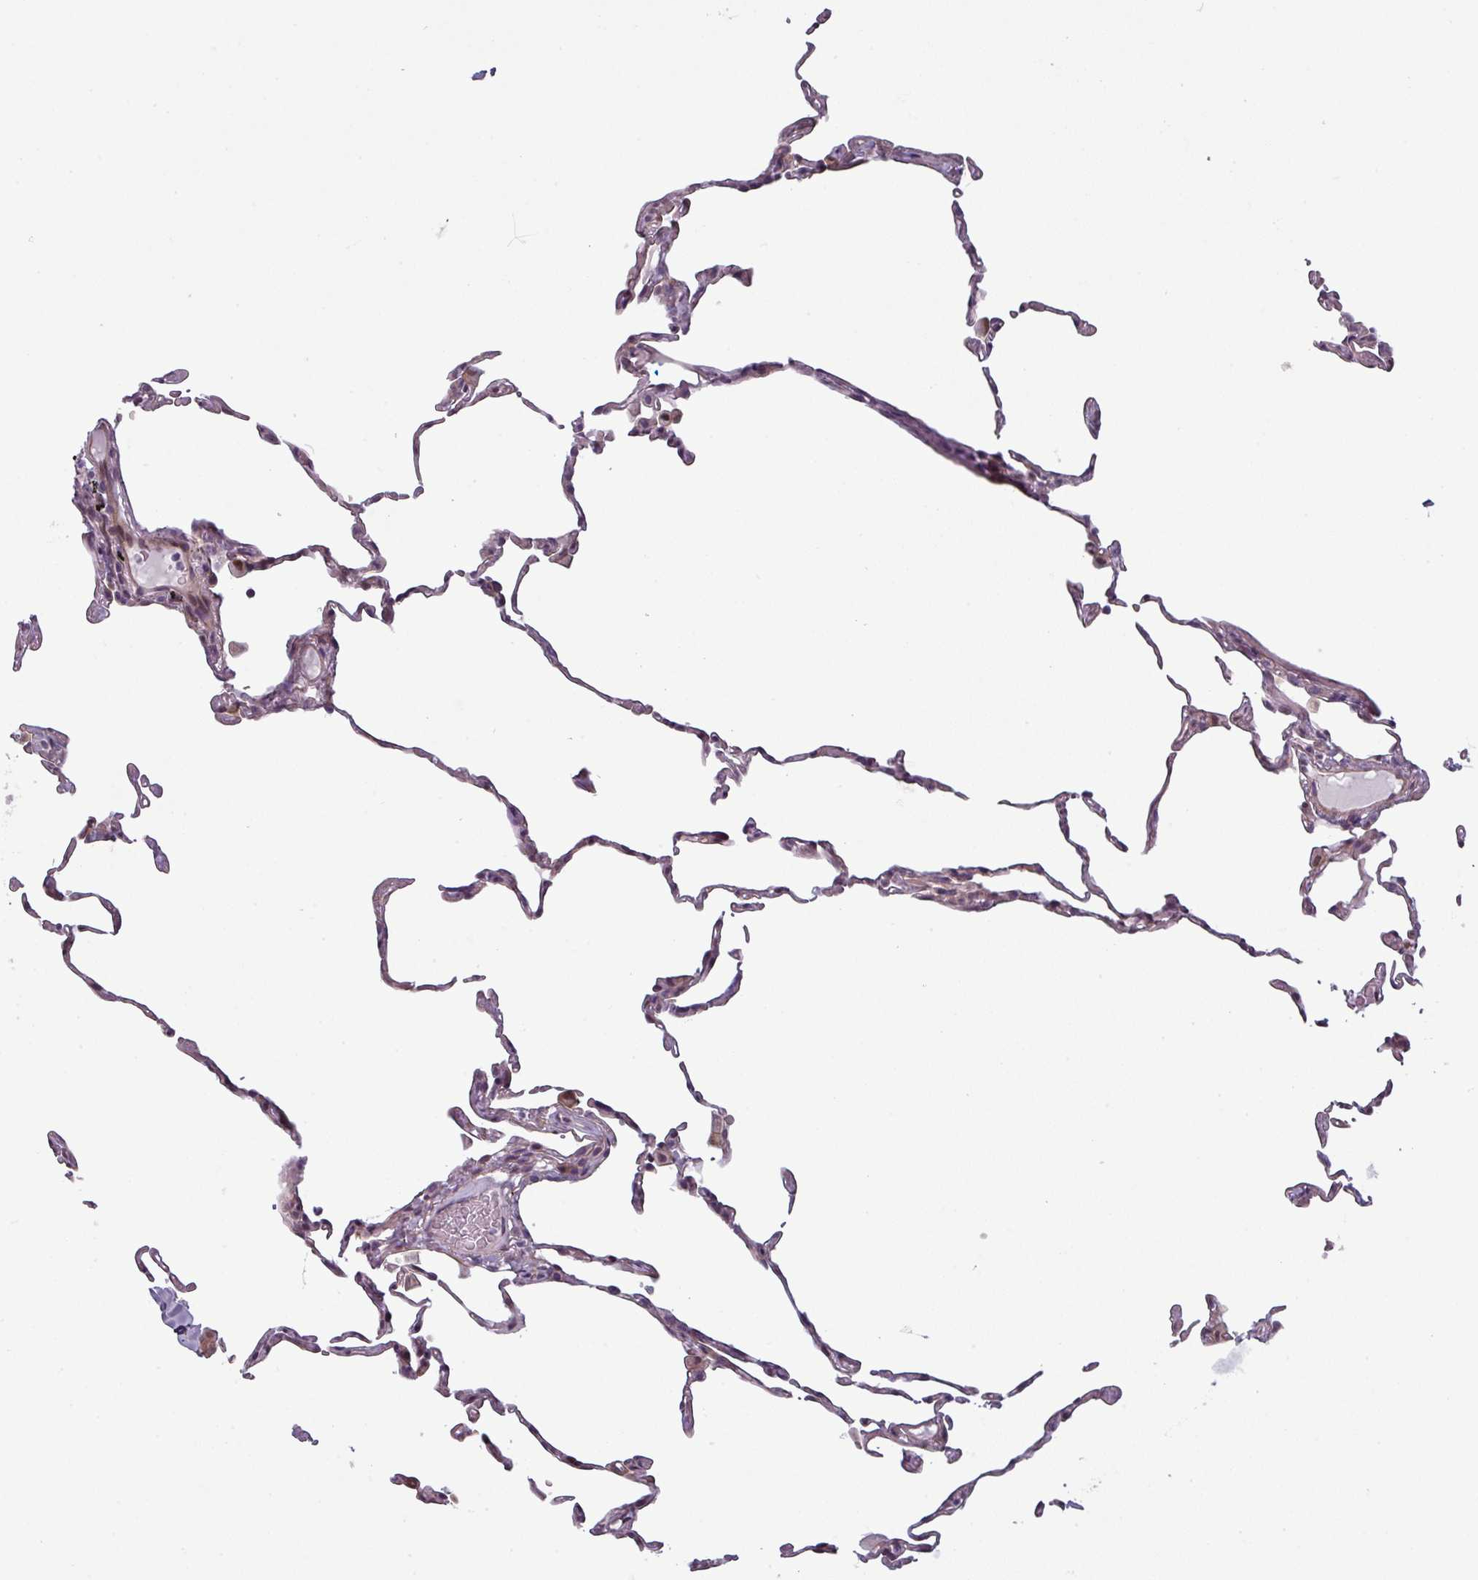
{"staining": {"intensity": "weak", "quantity": "<25%", "location": "cytoplasmic/membranous"}, "tissue": "lung", "cell_type": "Alveolar cells", "image_type": "normal", "snomed": [{"axis": "morphology", "description": "Normal tissue, NOS"}, {"axis": "topography", "description": "Lung"}], "caption": "This is an immunohistochemistry histopathology image of normal lung. There is no expression in alveolar cells.", "gene": "PRAMEF12", "patient": {"sex": "female", "age": 57}}